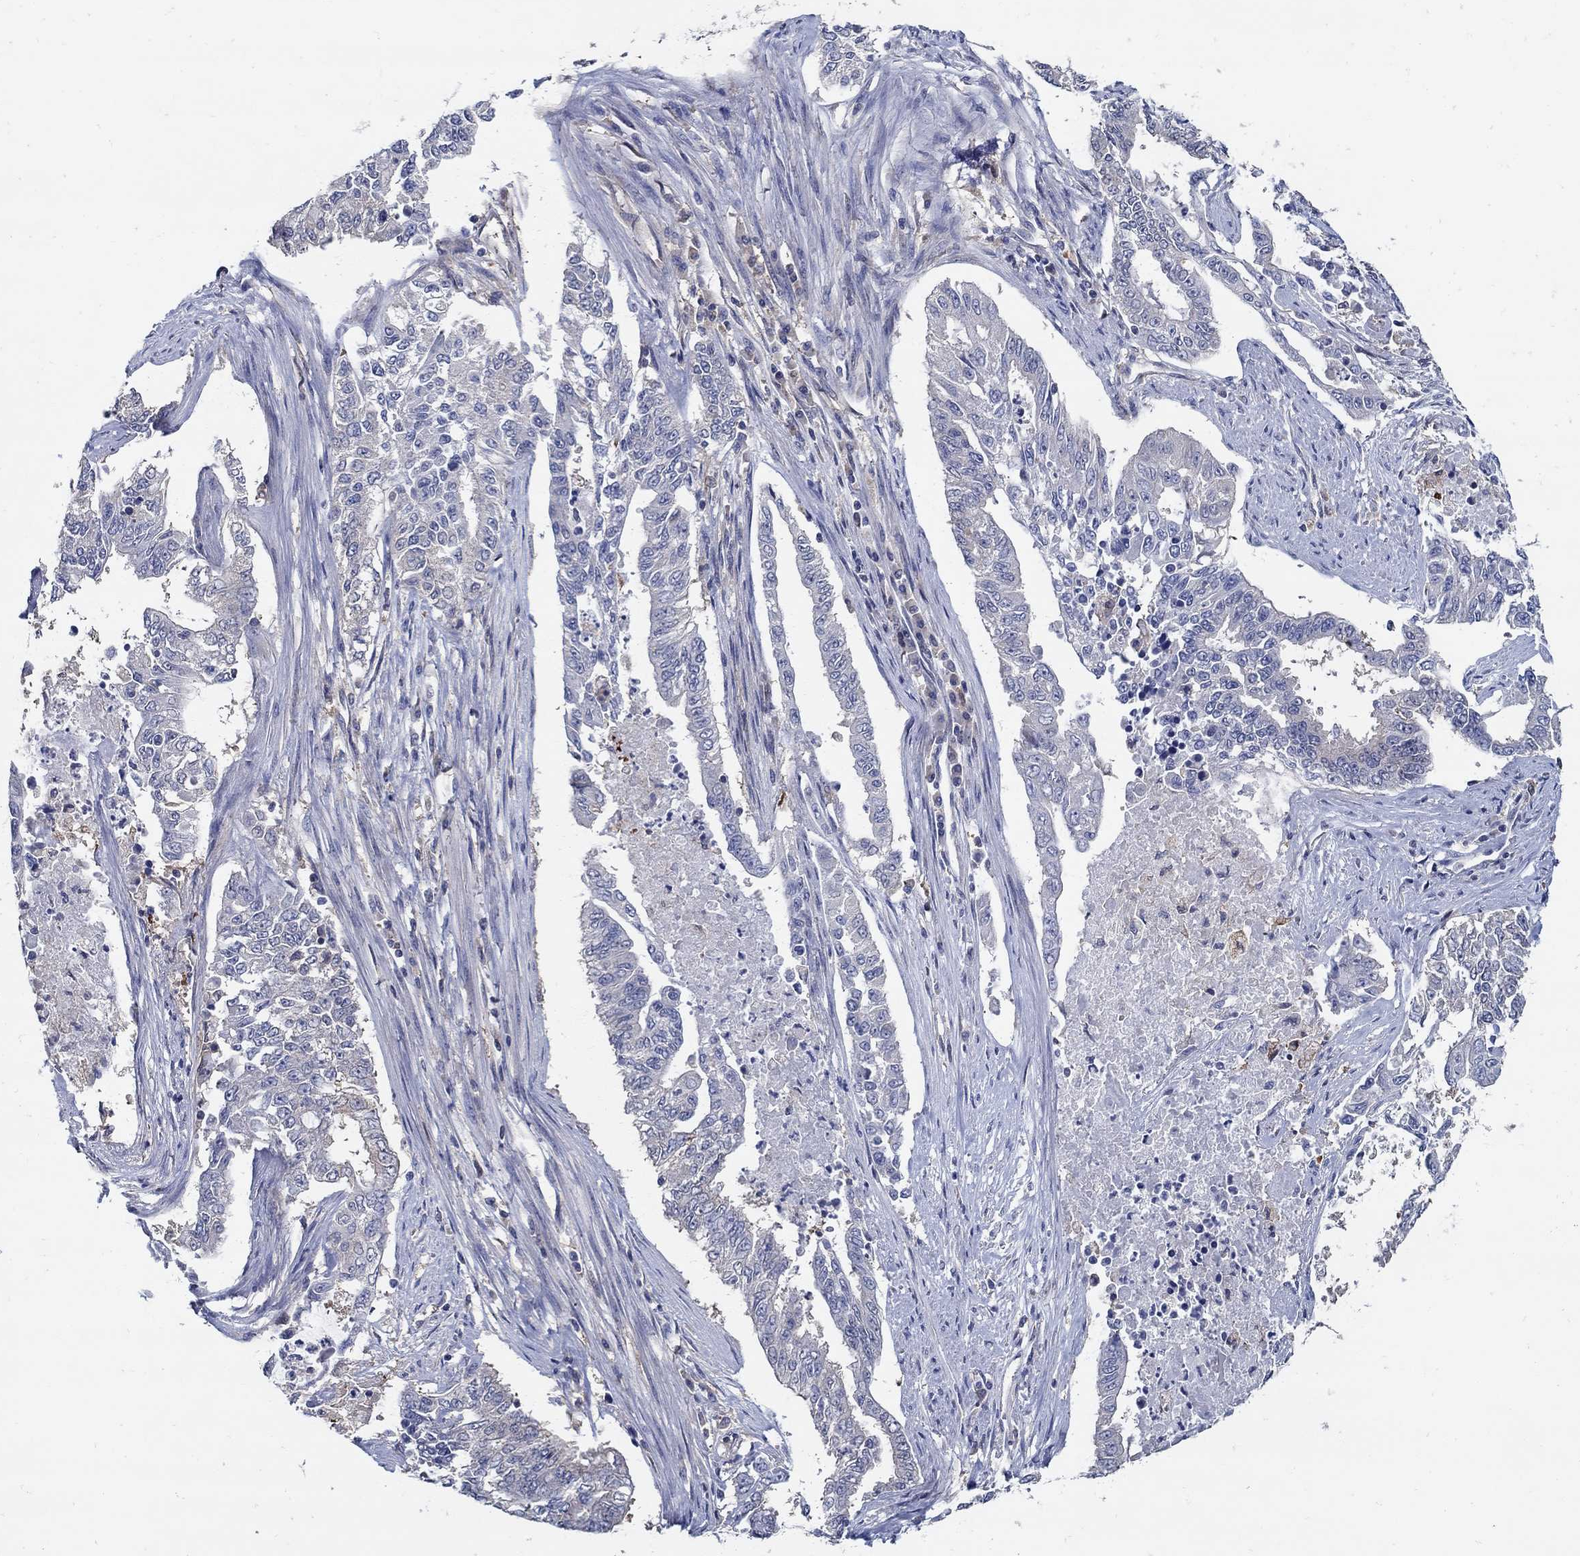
{"staining": {"intensity": "negative", "quantity": "none", "location": "none"}, "tissue": "endometrial cancer", "cell_type": "Tumor cells", "image_type": "cancer", "snomed": [{"axis": "morphology", "description": "Adenocarcinoma, NOS"}, {"axis": "topography", "description": "Uterus"}], "caption": "Immunohistochemical staining of human endometrial cancer displays no significant expression in tumor cells.", "gene": "MTHFR", "patient": {"sex": "female", "age": 59}}